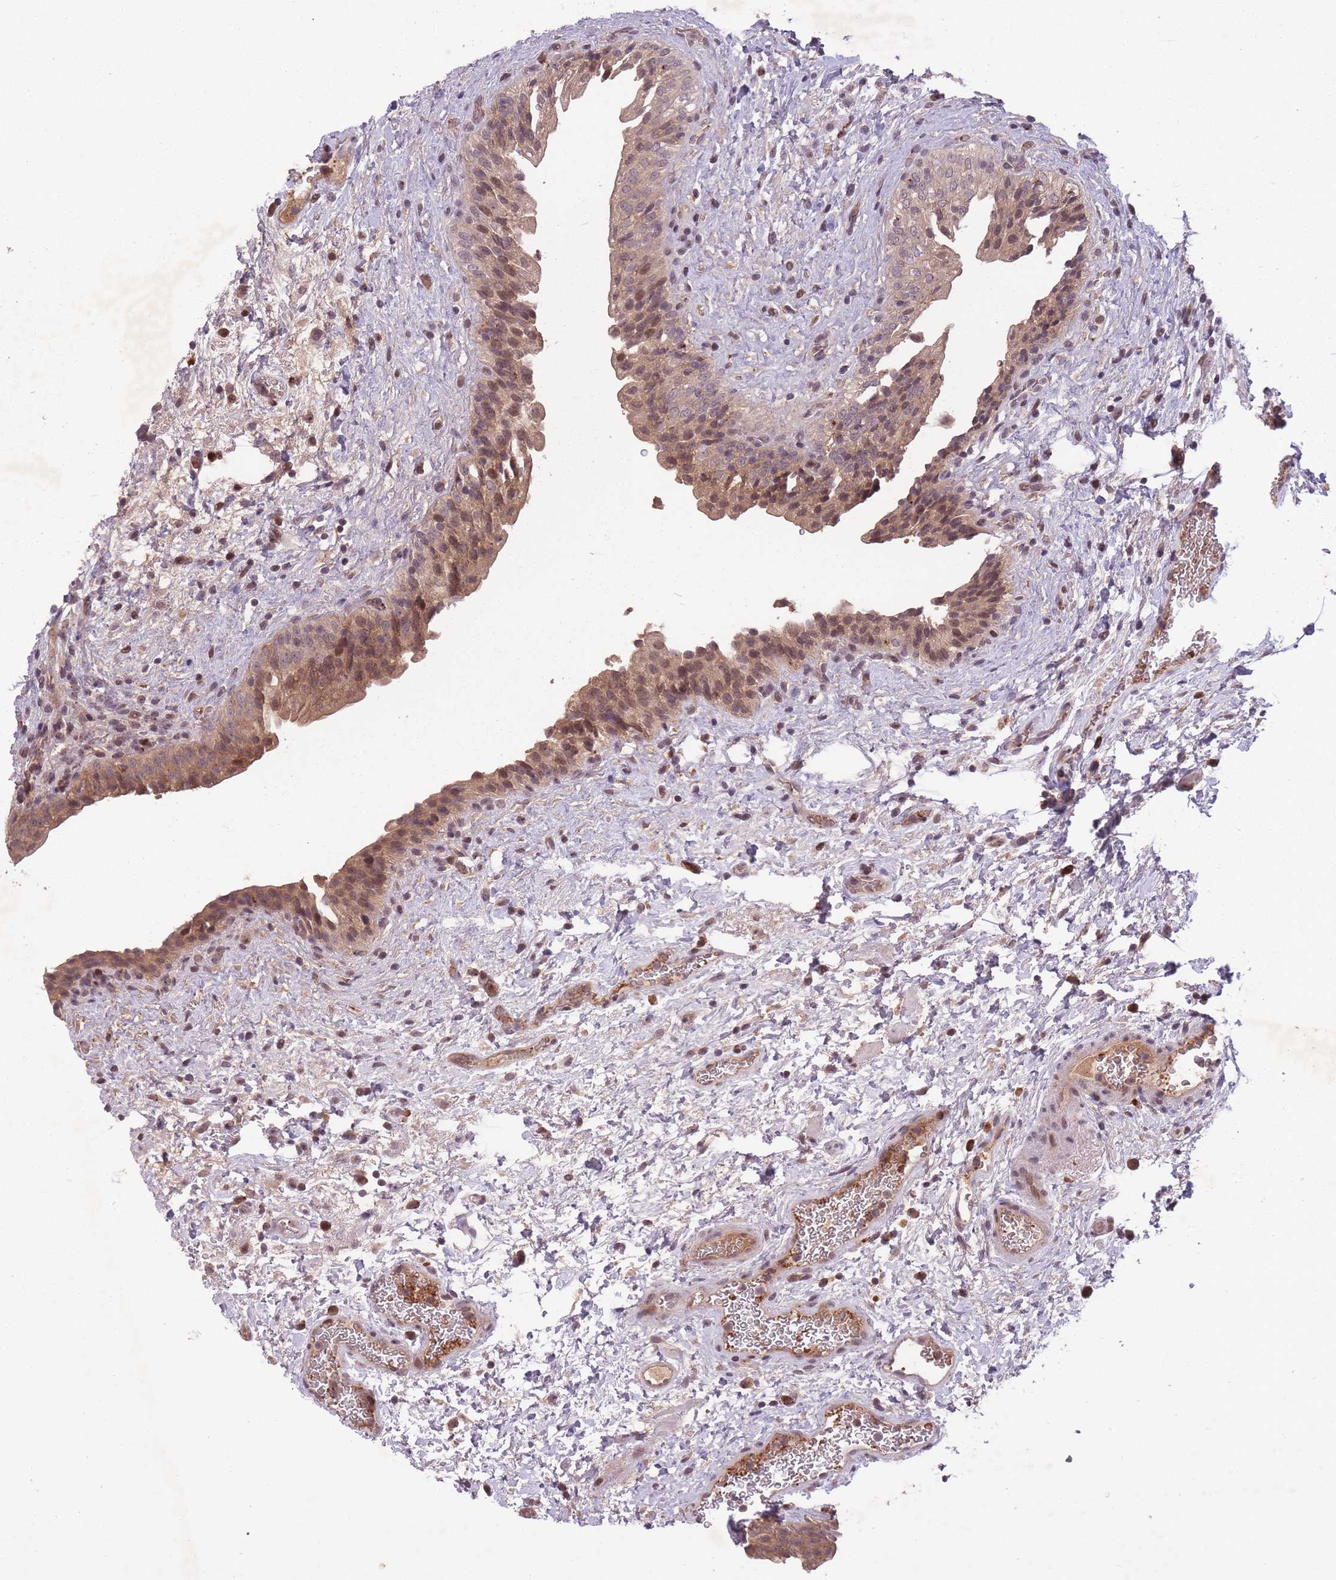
{"staining": {"intensity": "moderate", "quantity": ">75%", "location": "cytoplasmic/membranous,nuclear"}, "tissue": "urinary bladder", "cell_type": "Urothelial cells", "image_type": "normal", "snomed": [{"axis": "morphology", "description": "Normal tissue, NOS"}, {"axis": "topography", "description": "Urinary bladder"}], "caption": "Immunohistochemical staining of unremarkable human urinary bladder exhibits medium levels of moderate cytoplasmic/membranous,nuclear staining in about >75% of urothelial cells. Nuclei are stained in blue.", "gene": "SECTM1", "patient": {"sex": "male", "age": 69}}